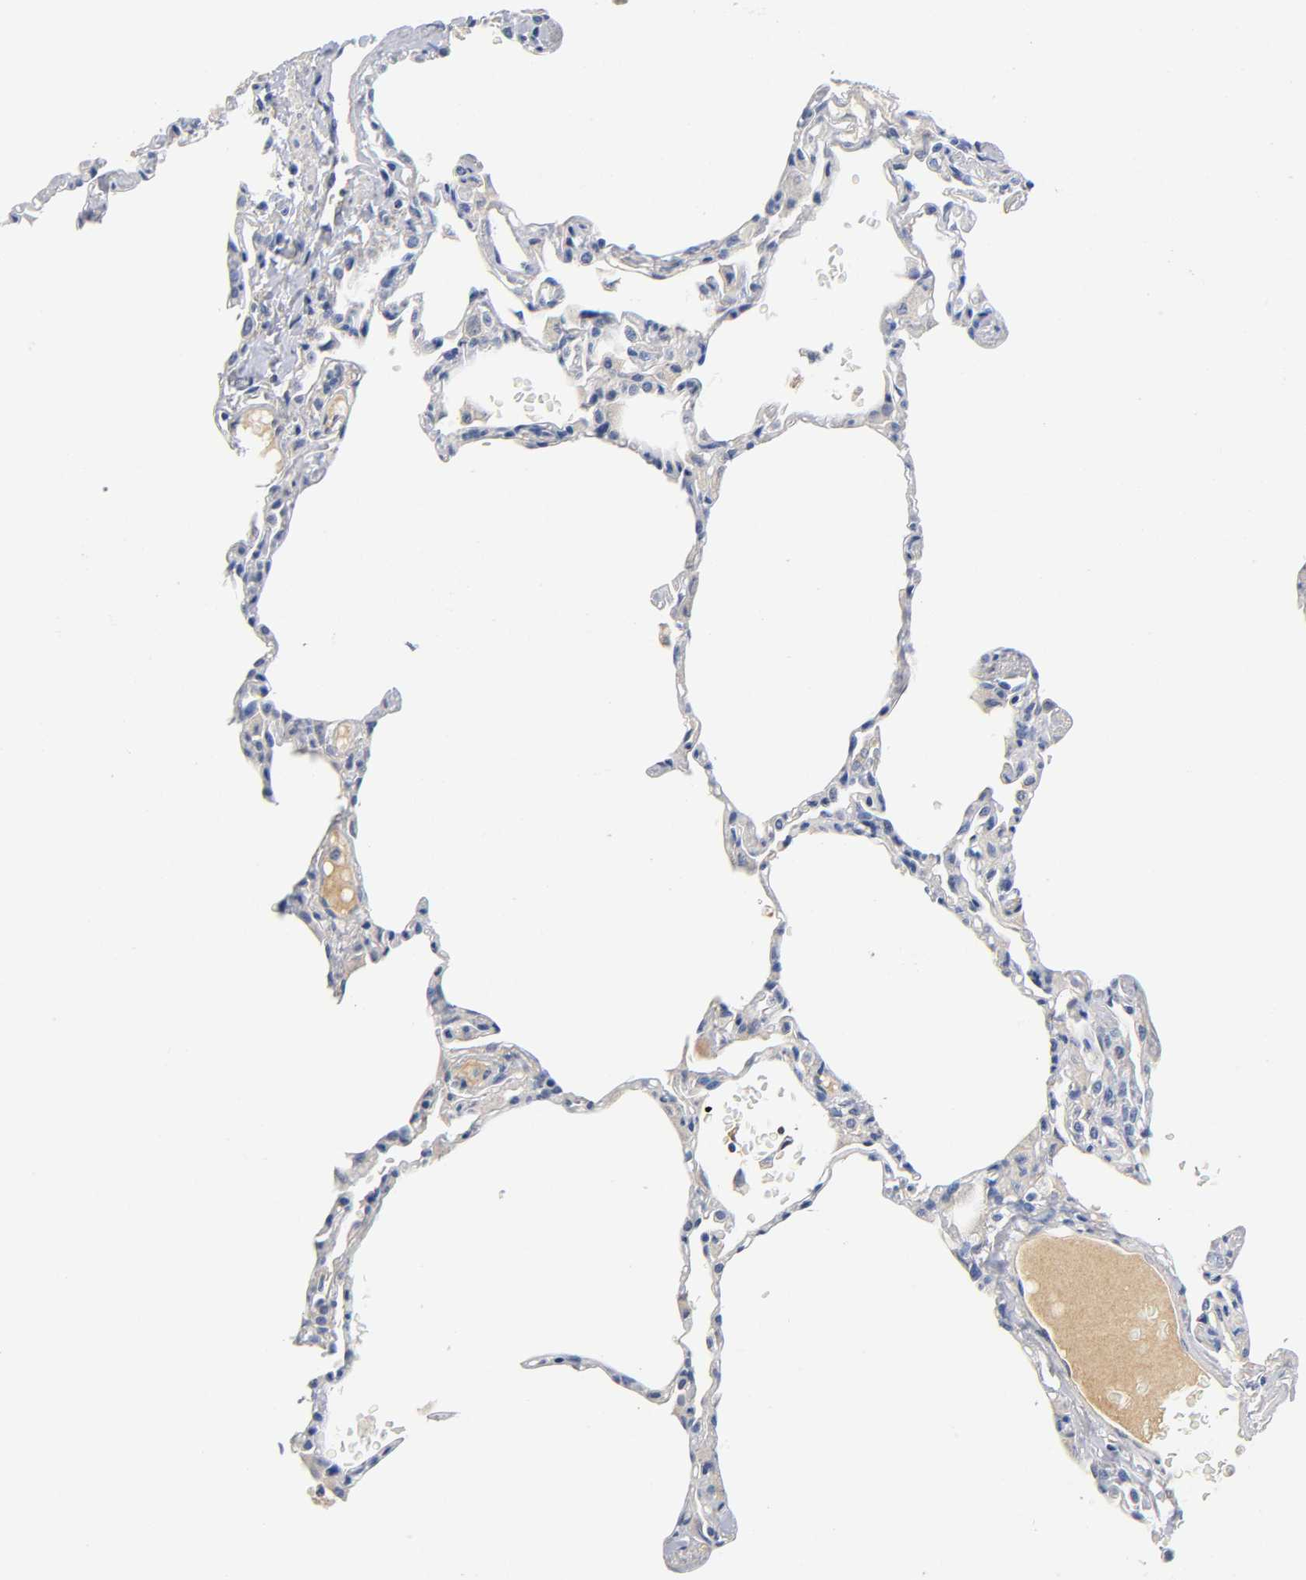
{"staining": {"intensity": "negative", "quantity": "none", "location": "none"}, "tissue": "lung", "cell_type": "Alveolar cells", "image_type": "normal", "snomed": [{"axis": "morphology", "description": "Normal tissue, NOS"}, {"axis": "topography", "description": "Lung"}], "caption": "The photomicrograph reveals no staining of alveolar cells in benign lung.", "gene": "TNC", "patient": {"sex": "female", "age": 49}}